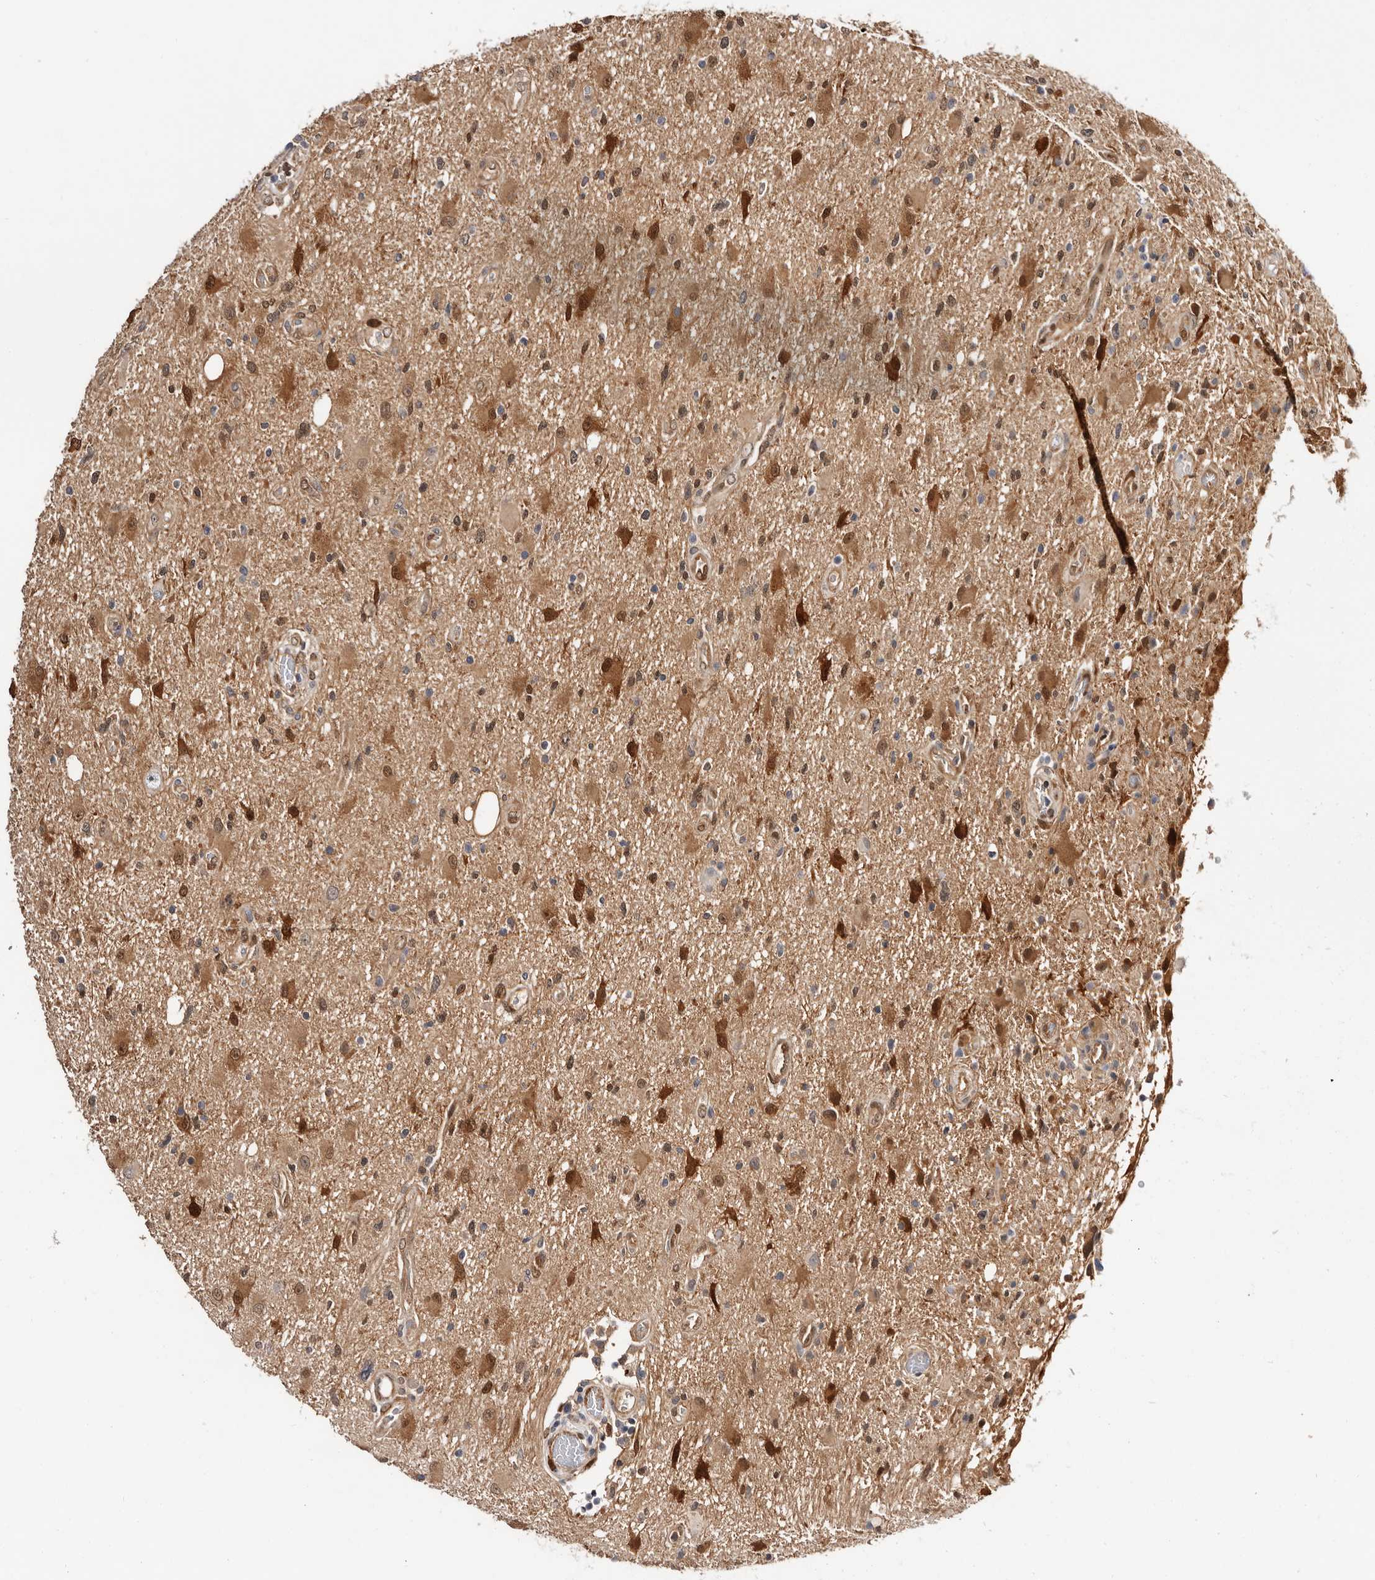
{"staining": {"intensity": "moderate", "quantity": "25%-75%", "location": "cytoplasmic/membranous,nuclear"}, "tissue": "glioma", "cell_type": "Tumor cells", "image_type": "cancer", "snomed": [{"axis": "morphology", "description": "Glioma, malignant, High grade"}, {"axis": "topography", "description": "Brain"}], "caption": "Glioma stained for a protein (brown) exhibits moderate cytoplasmic/membranous and nuclear positive positivity in approximately 25%-75% of tumor cells.", "gene": "TP53I3", "patient": {"sex": "male", "age": 33}}